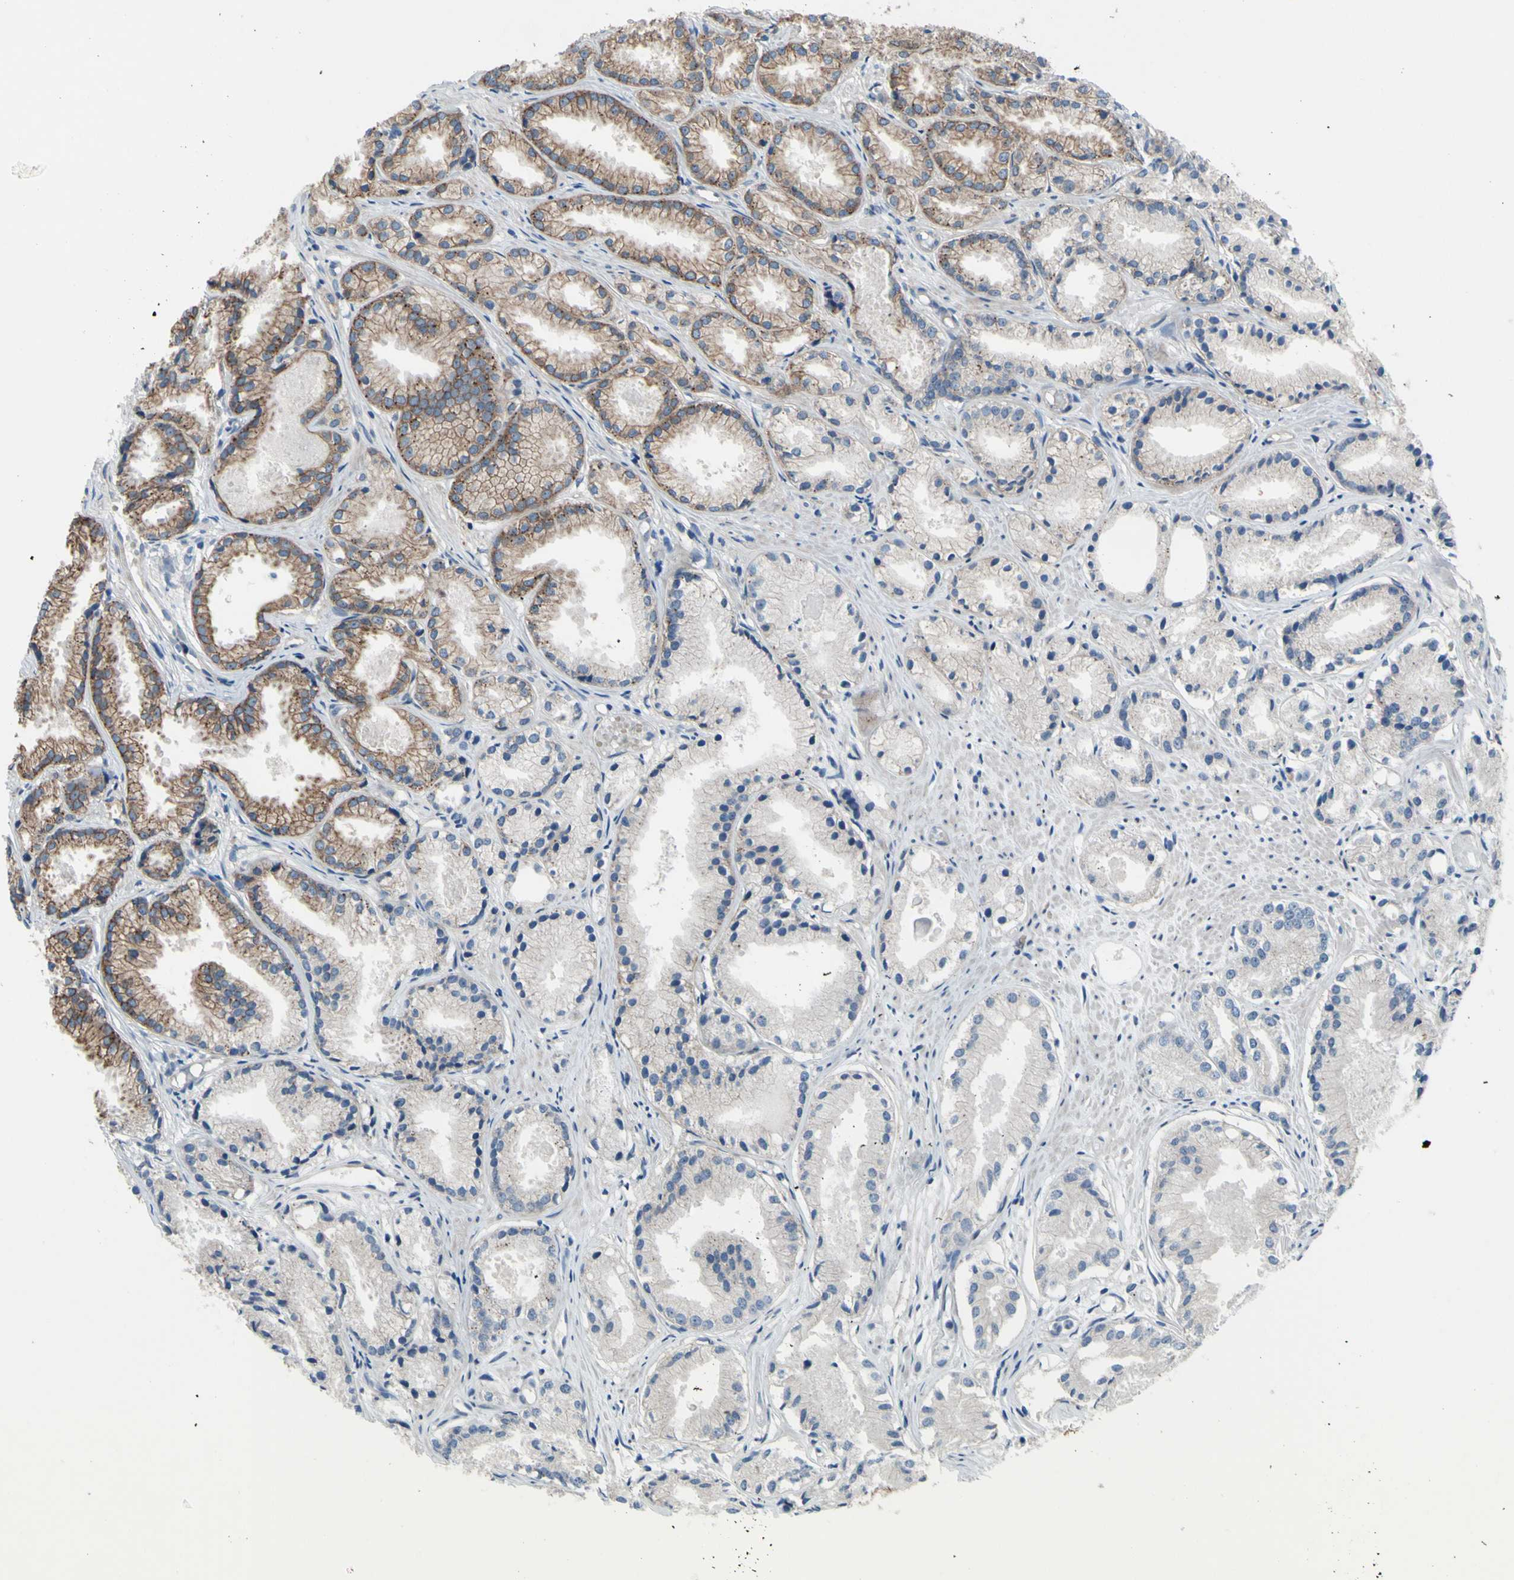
{"staining": {"intensity": "moderate", "quantity": "25%-75%", "location": "cytoplasmic/membranous"}, "tissue": "prostate cancer", "cell_type": "Tumor cells", "image_type": "cancer", "snomed": [{"axis": "morphology", "description": "Adenocarcinoma, Low grade"}, {"axis": "topography", "description": "Prostate"}], "caption": "Immunohistochemical staining of prostate adenocarcinoma (low-grade) displays medium levels of moderate cytoplasmic/membranous staining in about 25%-75% of tumor cells. The staining was performed using DAB (3,3'-diaminobenzidine), with brown indicating positive protein expression. Nuclei are stained blue with hematoxylin.", "gene": "GRAMD2B", "patient": {"sex": "male", "age": 72}}